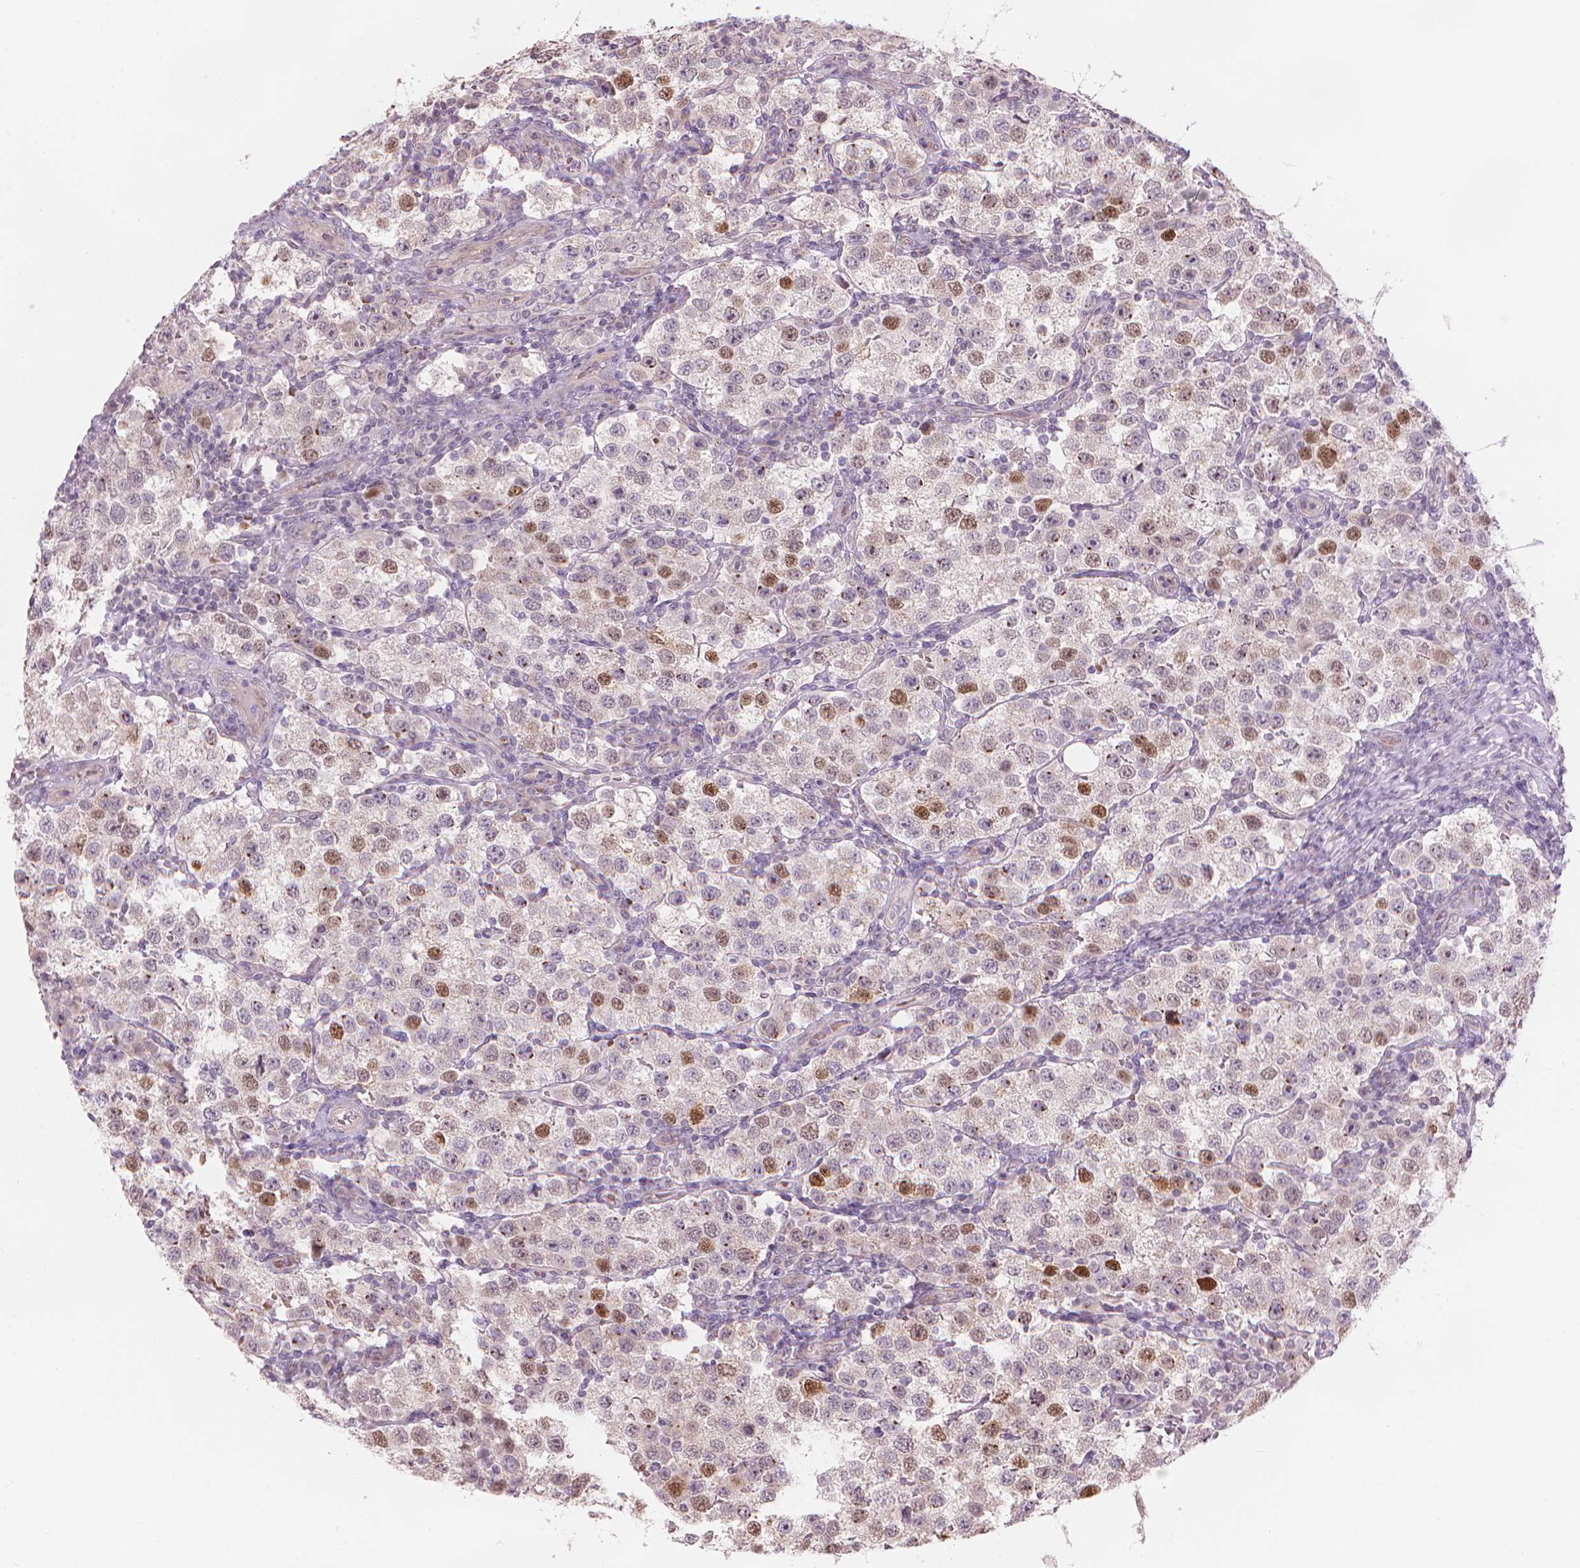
{"staining": {"intensity": "moderate", "quantity": "<25%", "location": "nuclear"}, "tissue": "testis cancer", "cell_type": "Tumor cells", "image_type": "cancer", "snomed": [{"axis": "morphology", "description": "Seminoma, NOS"}, {"axis": "topography", "description": "Testis"}], "caption": "Protein staining shows moderate nuclear staining in approximately <25% of tumor cells in testis seminoma.", "gene": "IFFO1", "patient": {"sex": "male", "age": 37}}